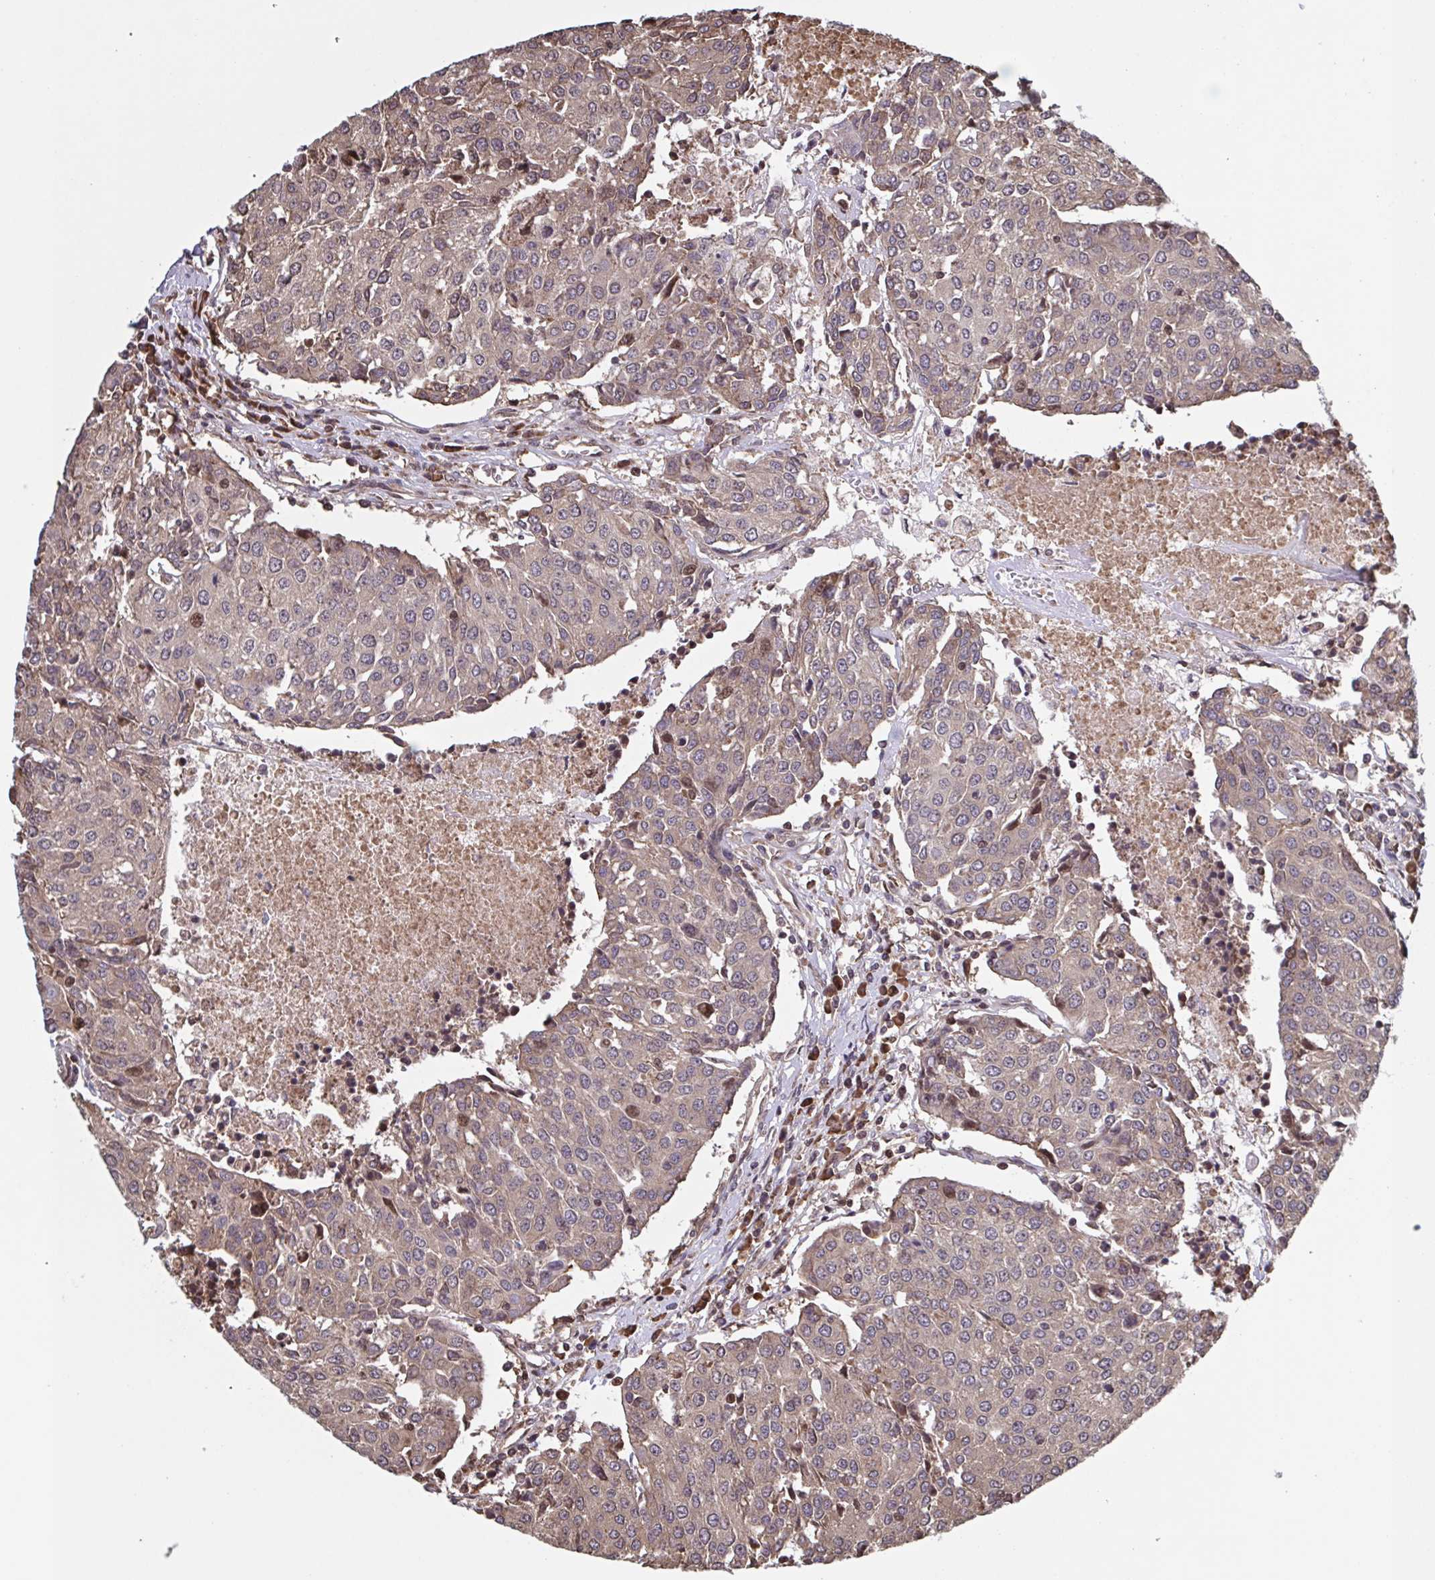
{"staining": {"intensity": "weak", "quantity": ">75%", "location": "cytoplasmic/membranous,nuclear"}, "tissue": "urothelial cancer", "cell_type": "Tumor cells", "image_type": "cancer", "snomed": [{"axis": "morphology", "description": "Urothelial carcinoma, High grade"}, {"axis": "topography", "description": "Urinary bladder"}], "caption": "DAB (3,3'-diaminobenzidine) immunohistochemical staining of human urothelial carcinoma (high-grade) exhibits weak cytoplasmic/membranous and nuclear protein staining in about >75% of tumor cells. Using DAB (3,3'-diaminobenzidine) (brown) and hematoxylin (blue) stains, captured at high magnification using brightfield microscopy.", "gene": "SEC63", "patient": {"sex": "female", "age": 85}}